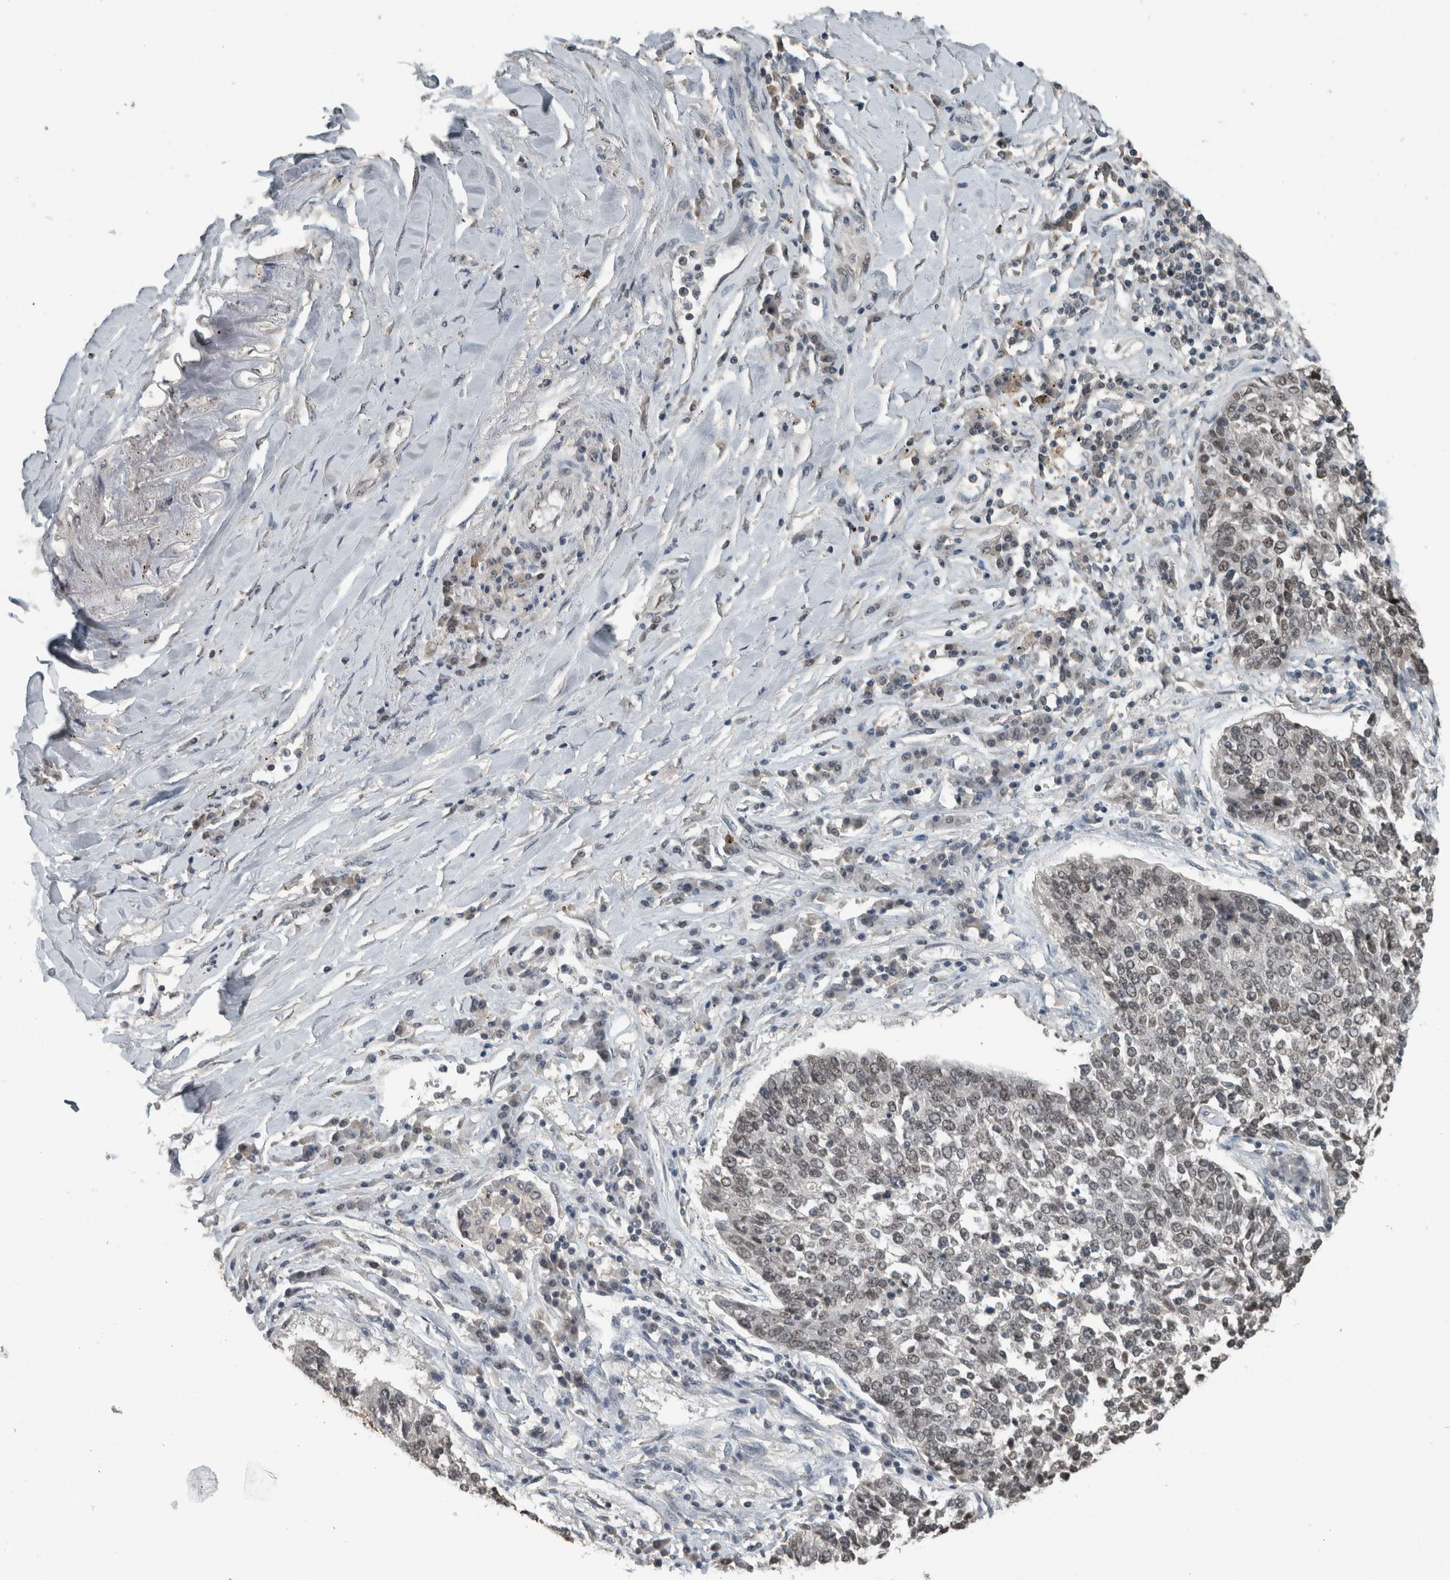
{"staining": {"intensity": "weak", "quantity": ">75%", "location": "nuclear"}, "tissue": "lung cancer", "cell_type": "Tumor cells", "image_type": "cancer", "snomed": [{"axis": "morphology", "description": "Normal tissue, NOS"}, {"axis": "morphology", "description": "Squamous cell carcinoma, NOS"}, {"axis": "topography", "description": "Cartilage tissue"}, {"axis": "topography", "description": "Bronchus"}, {"axis": "topography", "description": "Lung"}, {"axis": "topography", "description": "Peripheral nerve tissue"}], "caption": "A high-resolution micrograph shows immunohistochemistry (IHC) staining of lung cancer (squamous cell carcinoma), which exhibits weak nuclear positivity in approximately >75% of tumor cells. Ihc stains the protein in brown and the nuclei are stained blue.", "gene": "ZNF24", "patient": {"sex": "female", "age": 49}}